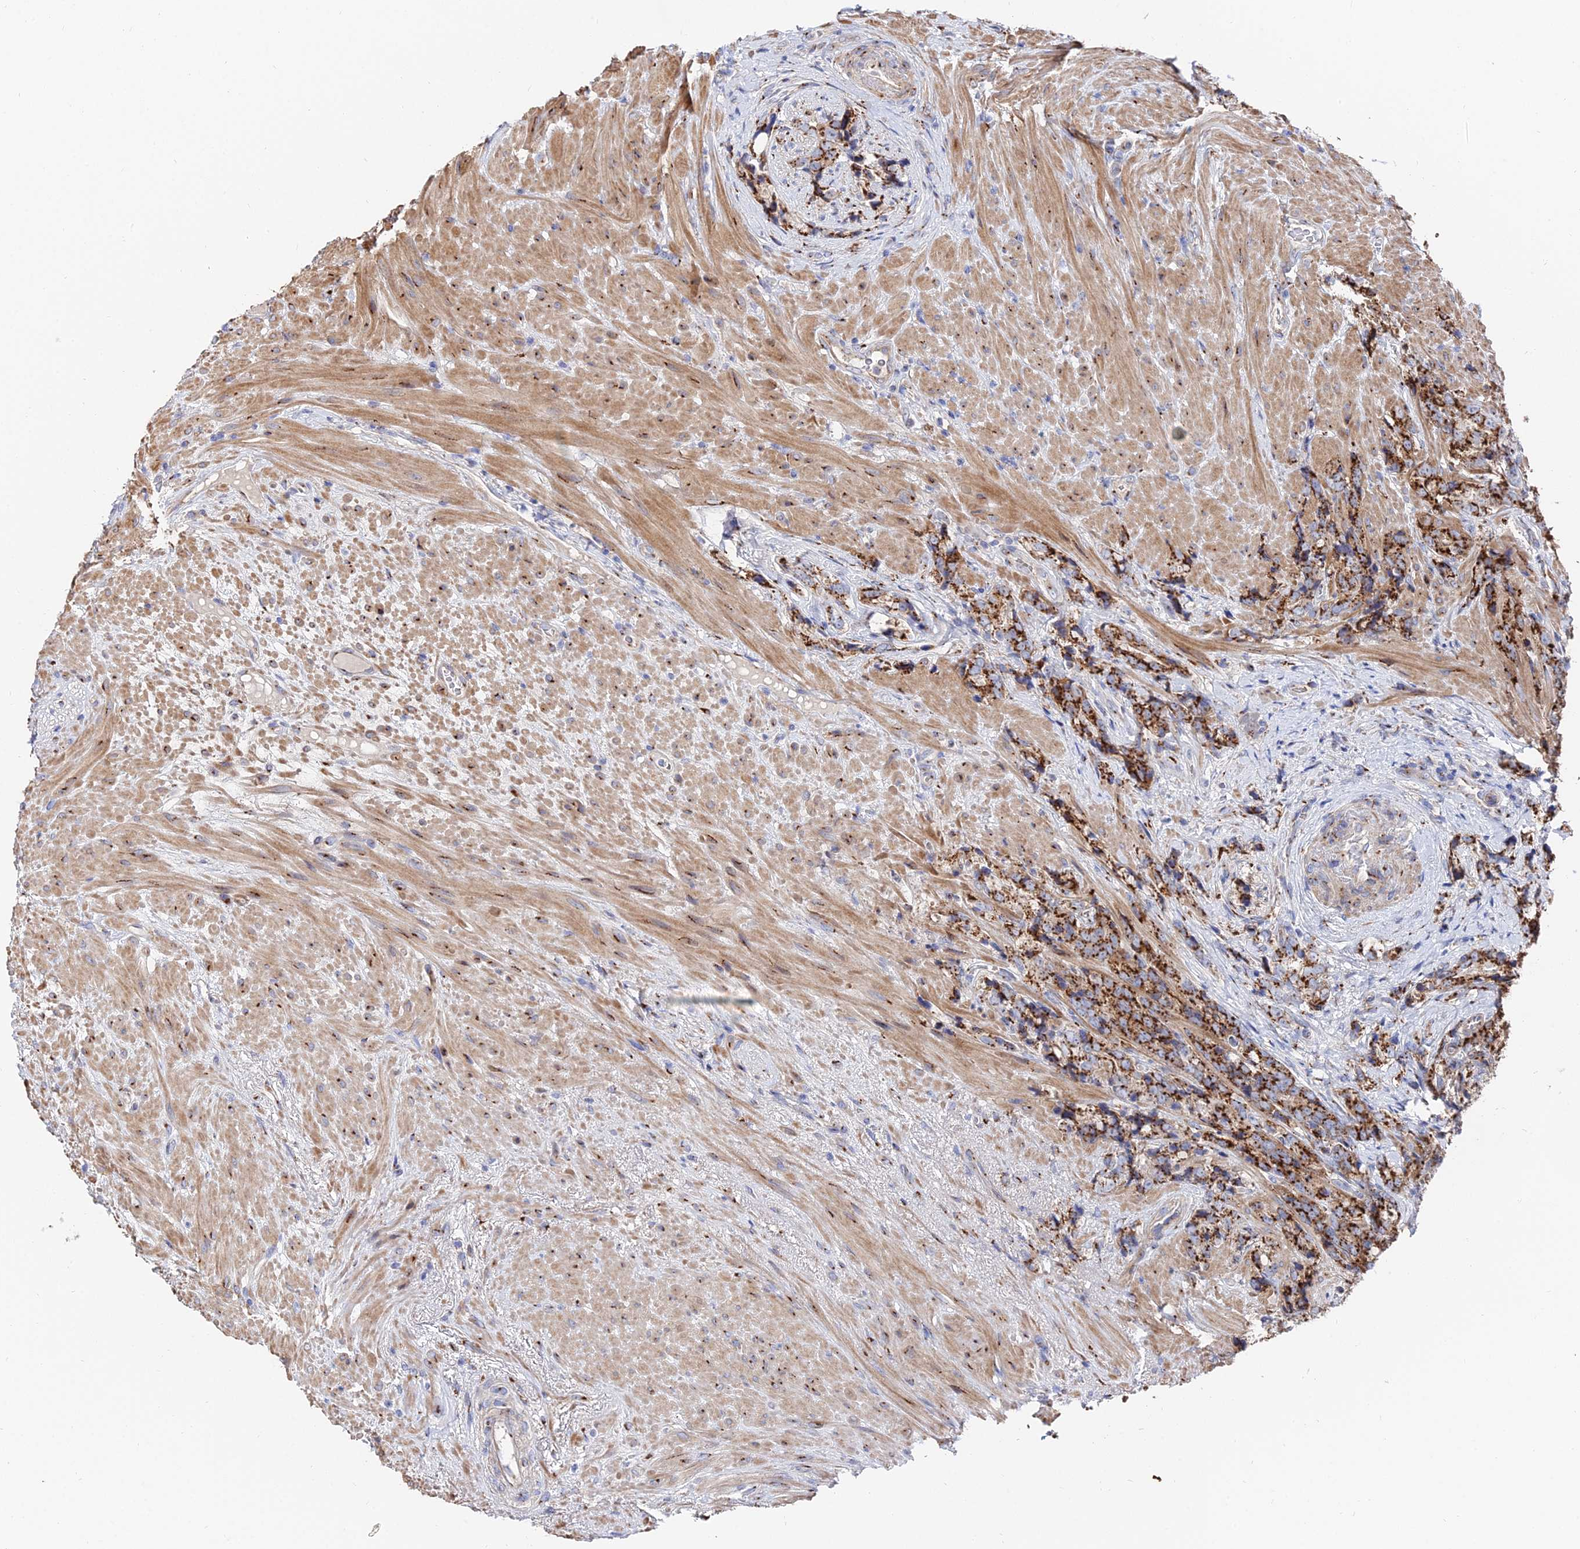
{"staining": {"intensity": "strong", "quantity": ">75%", "location": "cytoplasmic/membranous"}, "tissue": "prostate cancer", "cell_type": "Tumor cells", "image_type": "cancer", "snomed": [{"axis": "morphology", "description": "Adenocarcinoma, High grade"}, {"axis": "topography", "description": "Prostate"}], "caption": "Immunohistochemistry micrograph of neoplastic tissue: prostate cancer stained using IHC shows high levels of strong protein expression localized specifically in the cytoplasmic/membranous of tumor cells, appearing as a cytoplasmic/membranous brown color.", "gene": "BORCS8", "patient": {"sex": "male", "age": 74}}